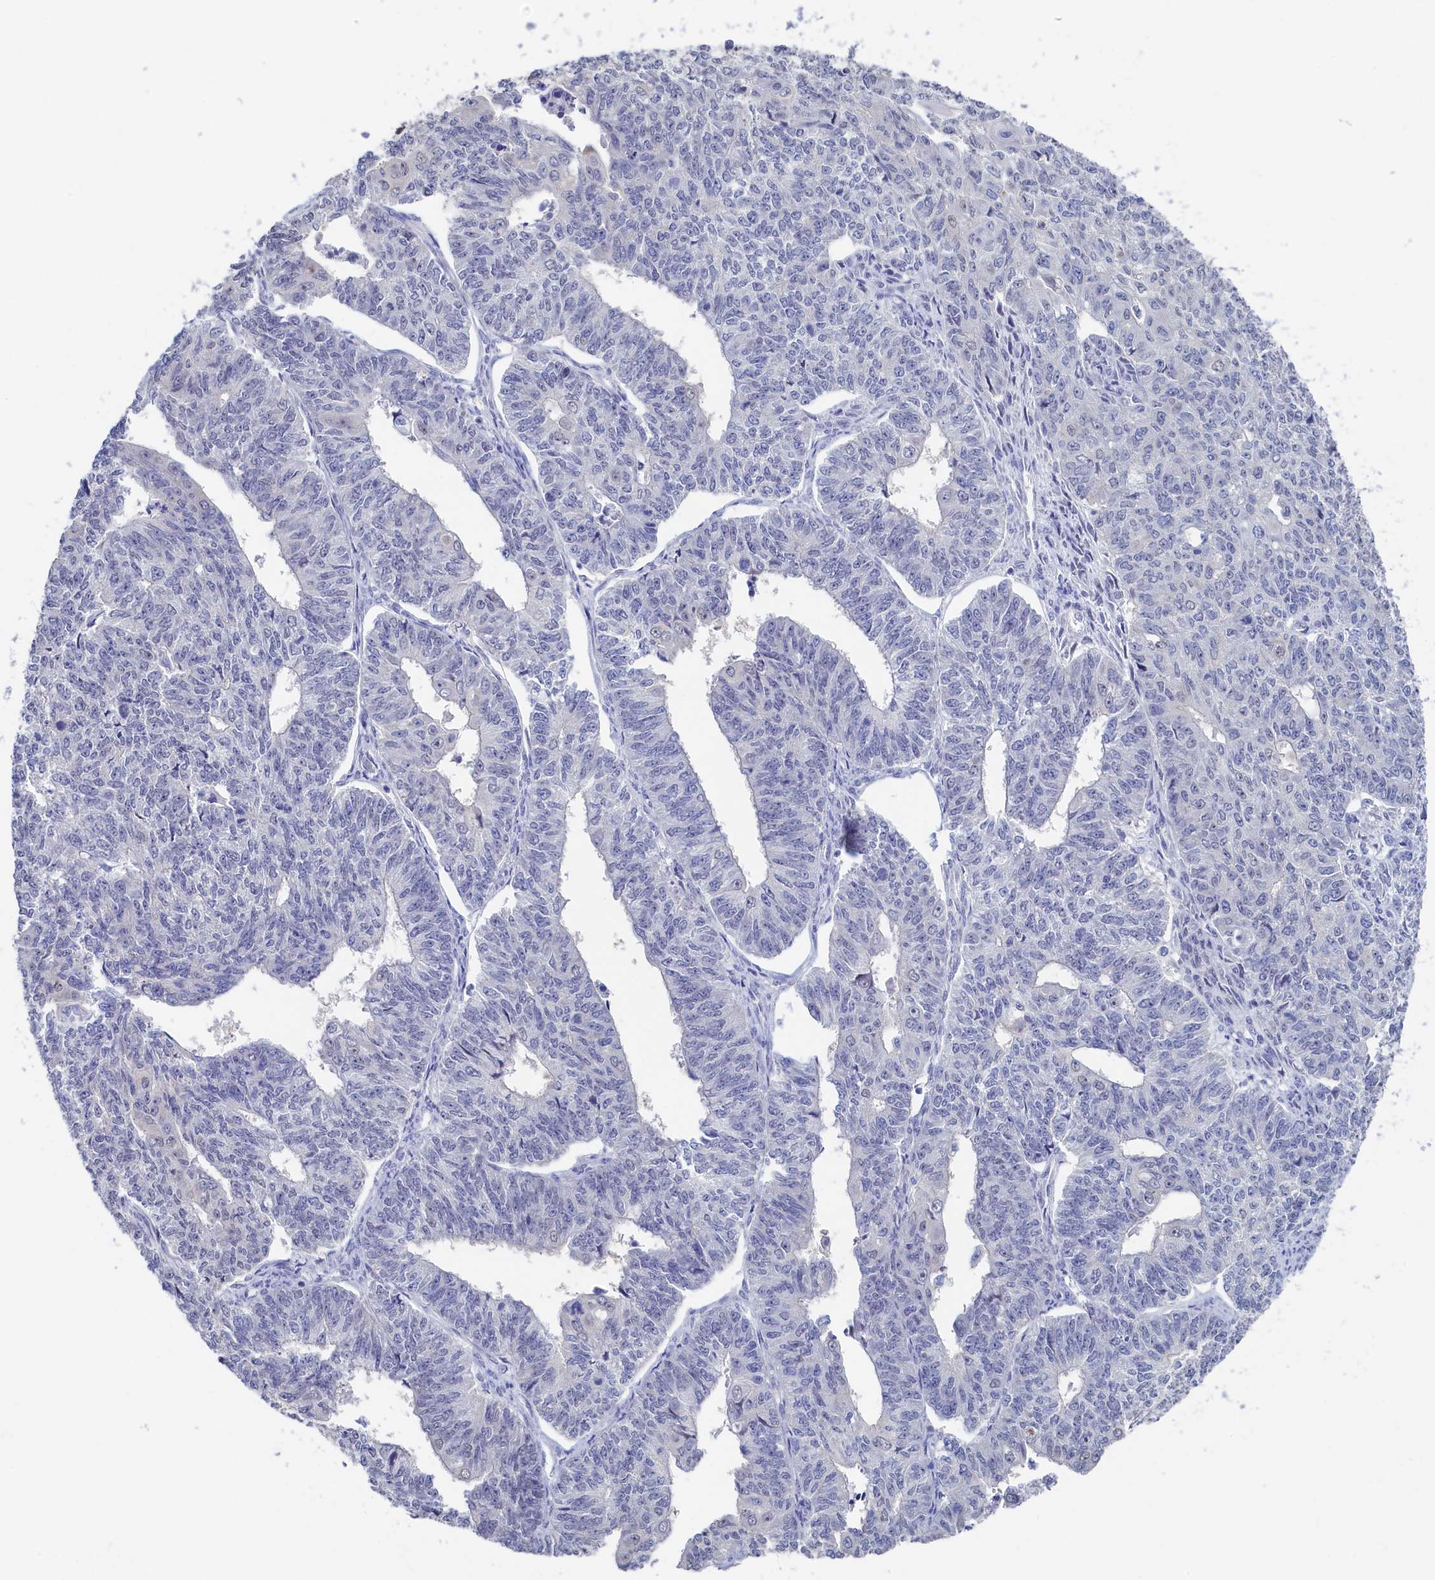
{"staining": {"intensity": "negative", "quantity": "none", "location": "none"}, "tissue": "endometrial cancer", "cell_type": "Tumor cells", "image_type": "cancer", "snomed": [{"axis": "morphology", "description": "Adenocarcinoma, NOS"}, {"axis": "topography", "description": "Endometrium"}], "caption": "Protein analysis of endometrial cancer (adenocarcinoma) exhibits no significant expression in tumor cells.", "gene": "MOSPD3", "patient": {"sex": "female", "age": 32}}